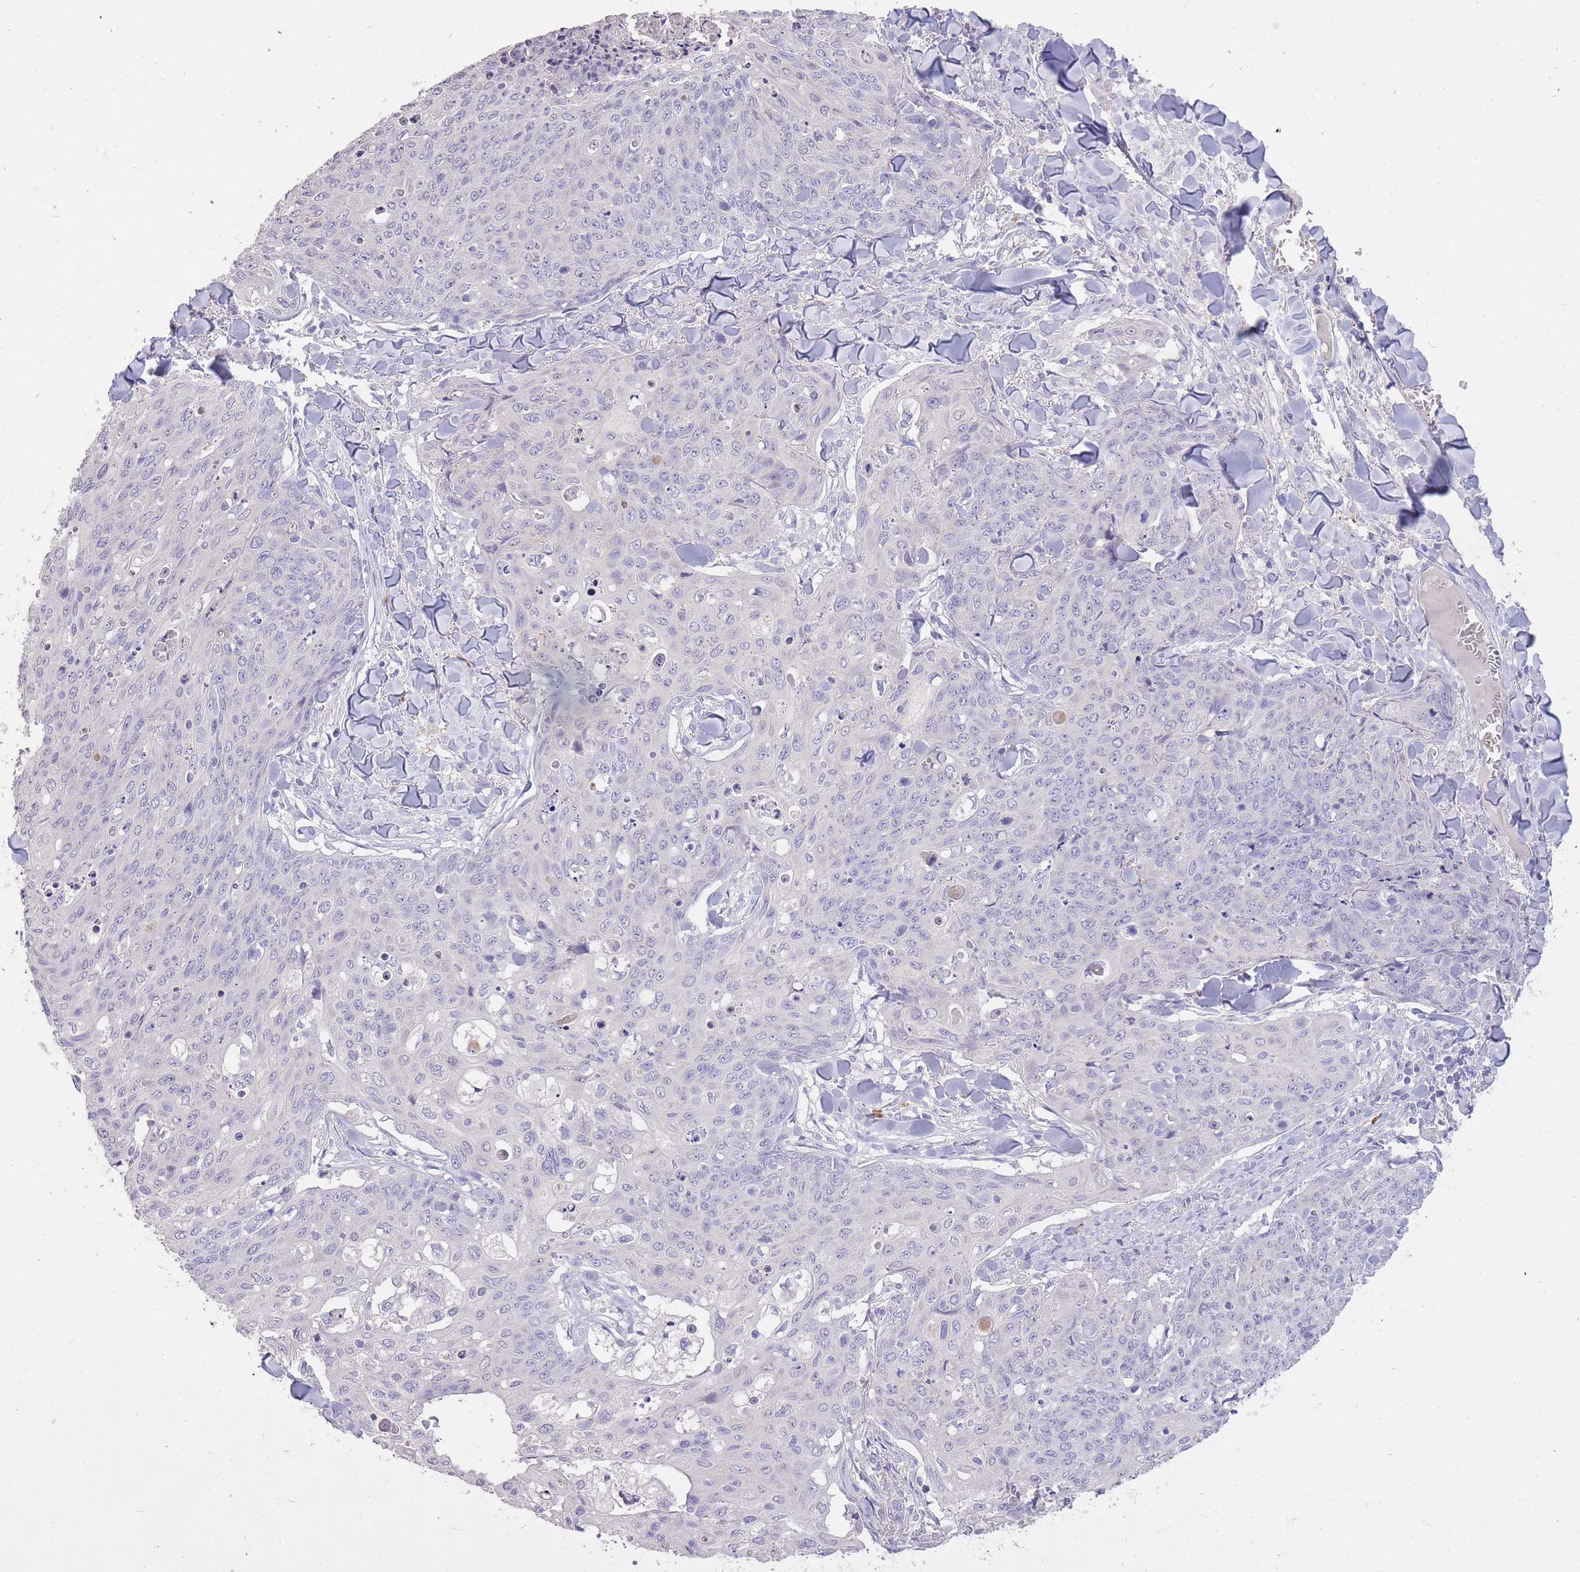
{"staining": {"intensity": "negative", "quantity": "none", "location": "none"}, "tissue": "skin cancer", "cell_type": "Tumor cells", "image_type": "cancer", "snomed": [{"axis": "morphology", "description": "Squamous cell carcinoma, NOS"}, {"axis": "topography", "description": "Skin"}, {"axis": "topography", "description": "Vulva"}], "caption": "A high-resolution photomicrograph shows IHC staining of squamous cell carcinoma (skin), which reveals no significant positivity in tumor cells.", "gene": "FRG2C", "patient": {"sex": "female", "age": 85}}